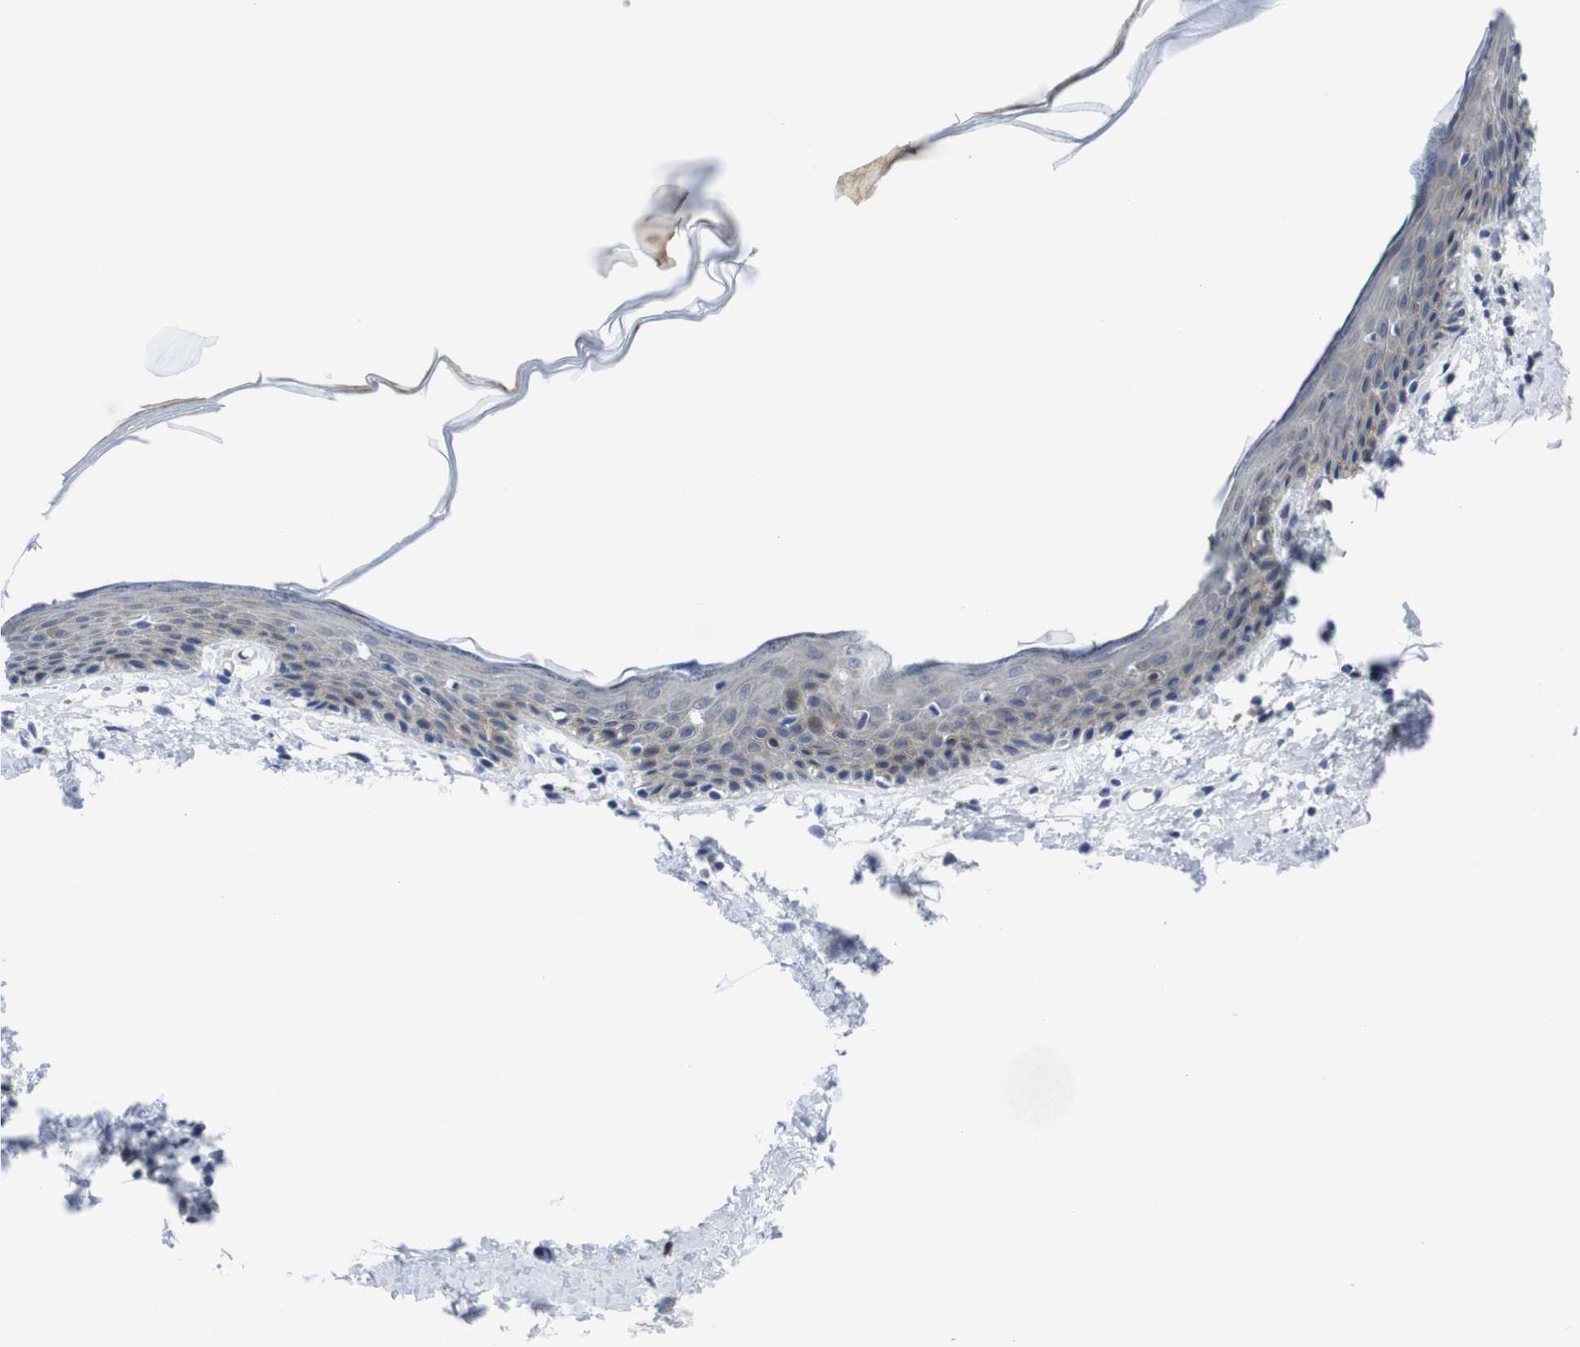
{"staining": {"intensity": "weak", "quantity": "25%-75%", "location": "cytoplasmic/membranous"}, "tissue": "skin", "cell_type": "Epidermal cells", "image_type": "normal", "snomed": [{"axis": "morphology", "description": "Normal tissue, NOS"}, {"axis": "topography", "description": "Vulva"}], "caption": "IHC (DAB (3,3'-diaminobenzidine)) staining of unremarkable skin displays weak cytoplasmic/membranous protein positivity in about 25%-75% of epidermal cells.", "gene": "EIF4A1", "patient": {"sex": "female", "age": 54}}